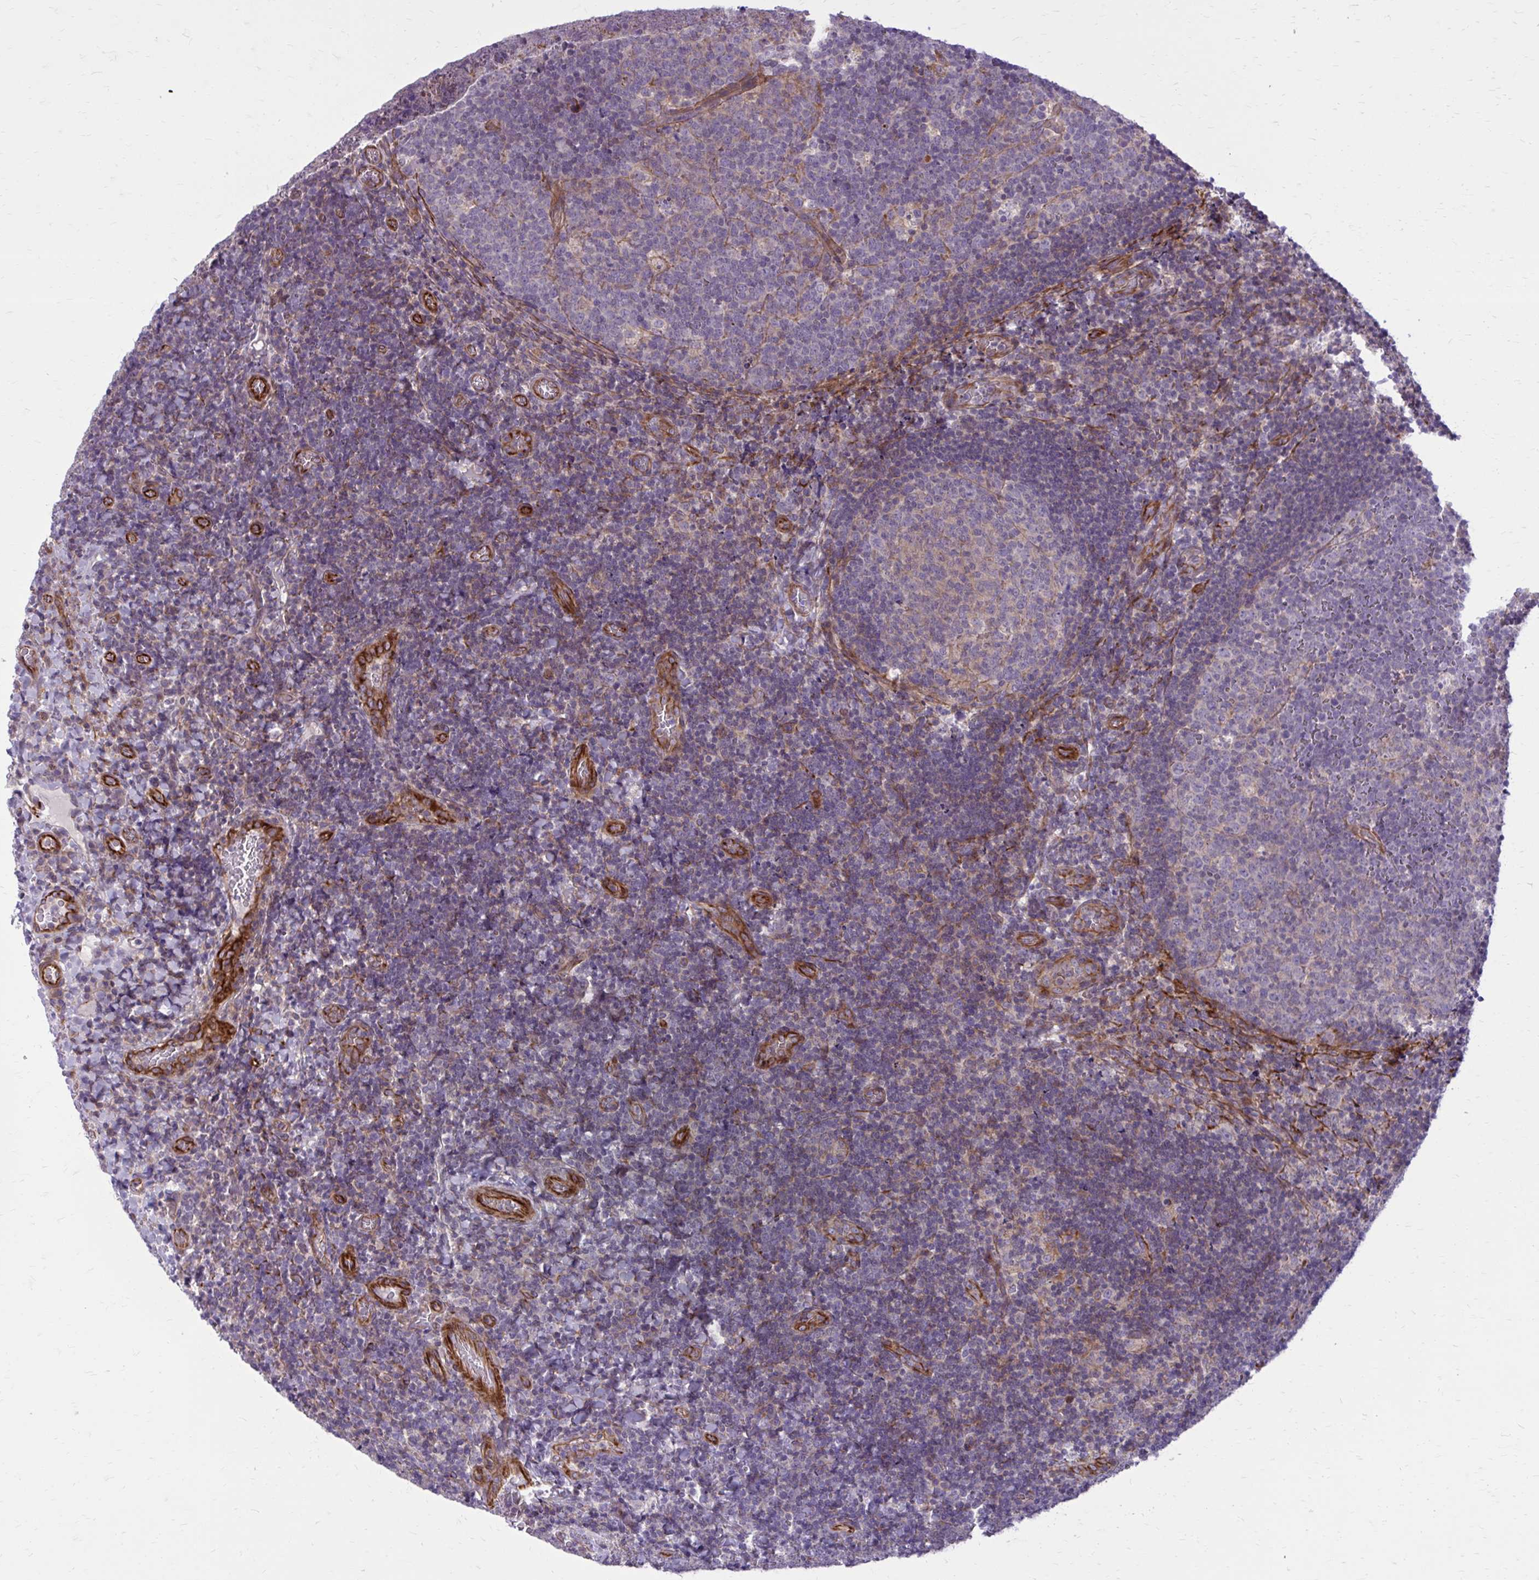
{"staining": {"intensity": "negative", "quantity": "none", "location": "none"}, "tissue": "tonsil", "cell_type": "Germinal center cells", "image_type": "normal", "snomed": [{"axis": "morphology", "description": "Normal tissue, NOS"}, {"axis": "topography", "description": "Tonsil"}], "caption": "This is a image of immunohistochemistry (IHC) staining of unremarkable tonsil, which shows no expression in germinal center cells. (DAB immunohistochemistry with hematoxylin counter stain).", "gene": "FAP", "patient": {"sex": "male", "age": 17}}